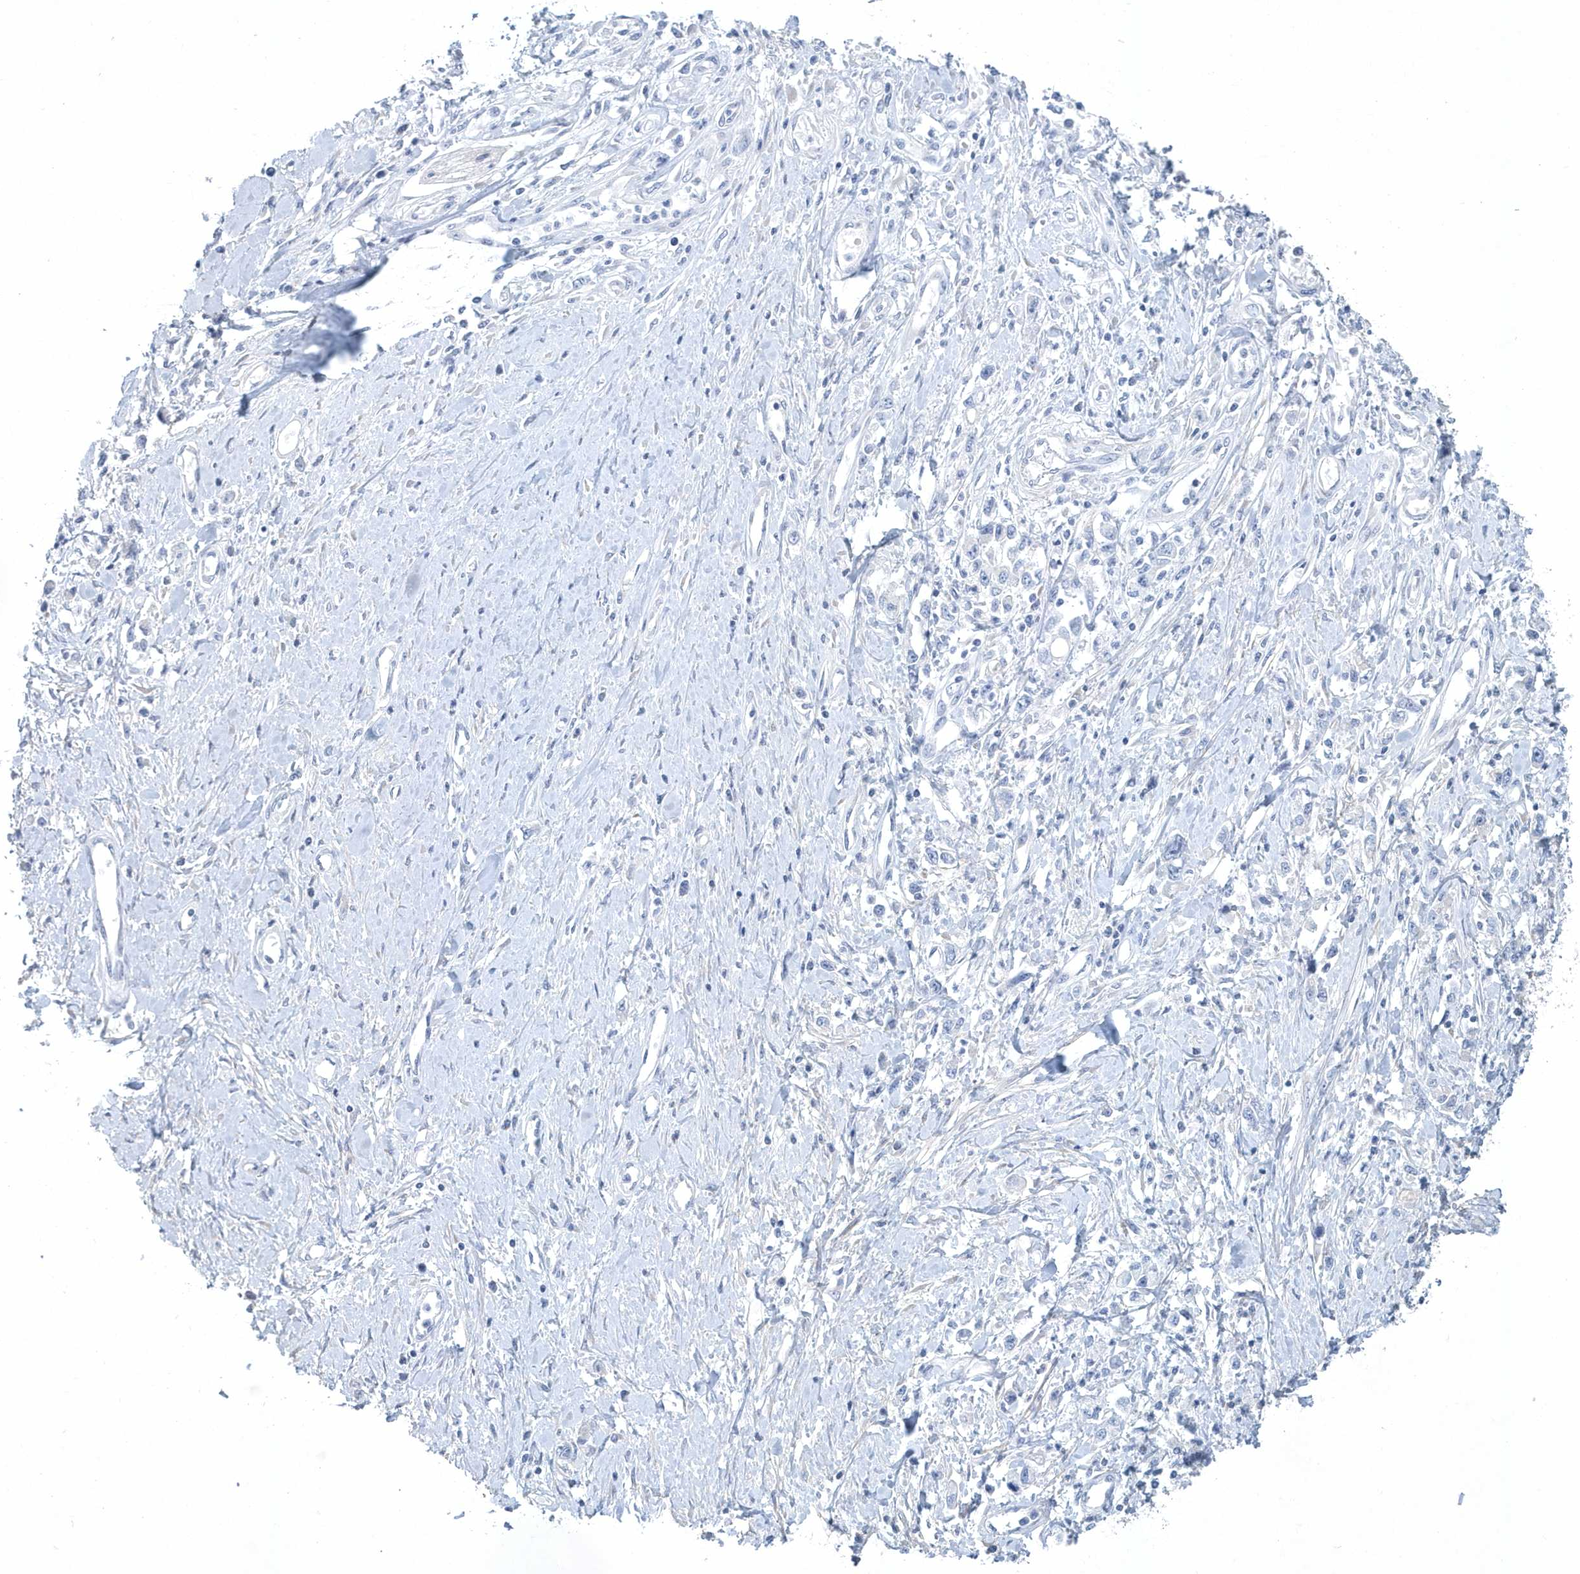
{"staining": {"intensity": "negative", "quantity": "none", "location": "none"}, "tissue": "stomach cancer", "cell_type": "Tumor cells", "image_type": "cancer", "snomed": [{"axis": "morphology", "description": "Adenocarcinoma, NOS"}, {"axis": "topography", "description": "Stomach"}], "caption": "IHC micrograph of human stomach adenocarcinoma stained for a protein (brown), which reveals no expression in tumor cells.", "gene": "SPATA18", "patient": {"sex": "female", "age": 76}}